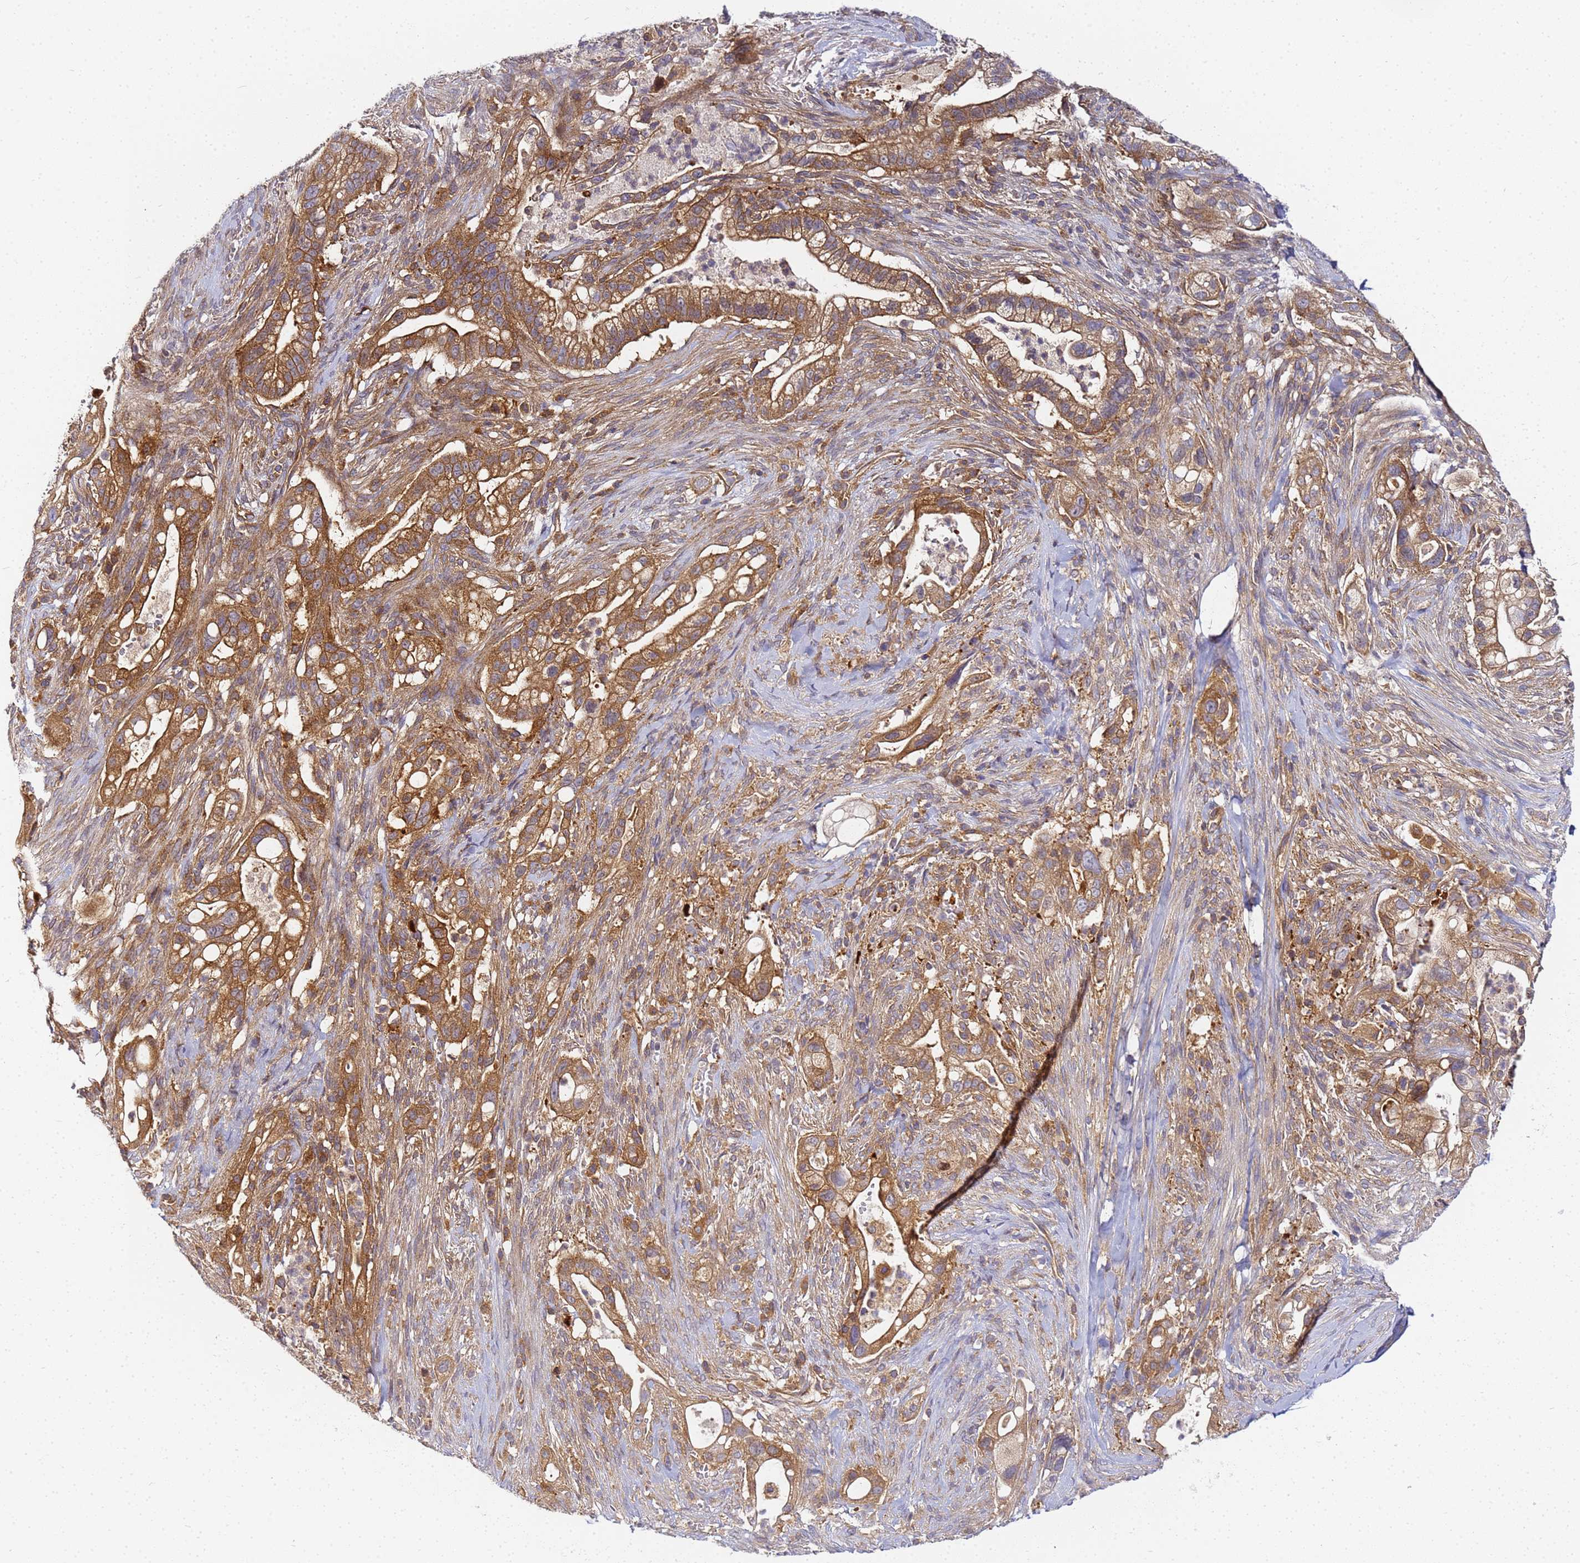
{"staining": {"intensity": "moderate", "quantity": ">75%", "location": "cytoplasmic/membranous"}, "tissue": "pancreatic cancer", "cell_type": "Tumor cells", "image_type": "cancer", "snomed": [{"axis": "morphology", "description": "Adenocarcinoma, NOS"}, {"axis": "topography", "description": "Pancreas"}], "caption": "This image reveals pancreatic adenocarcinoma stained with immunohistochemistry to label a protein in brown. The cytoplasmic/membranous of tumor cells show moderate positivity for the protein. Nuclei are counter-stained blue.", "gene": "CHM", "patient": {"sex": "male", "age": 44}}